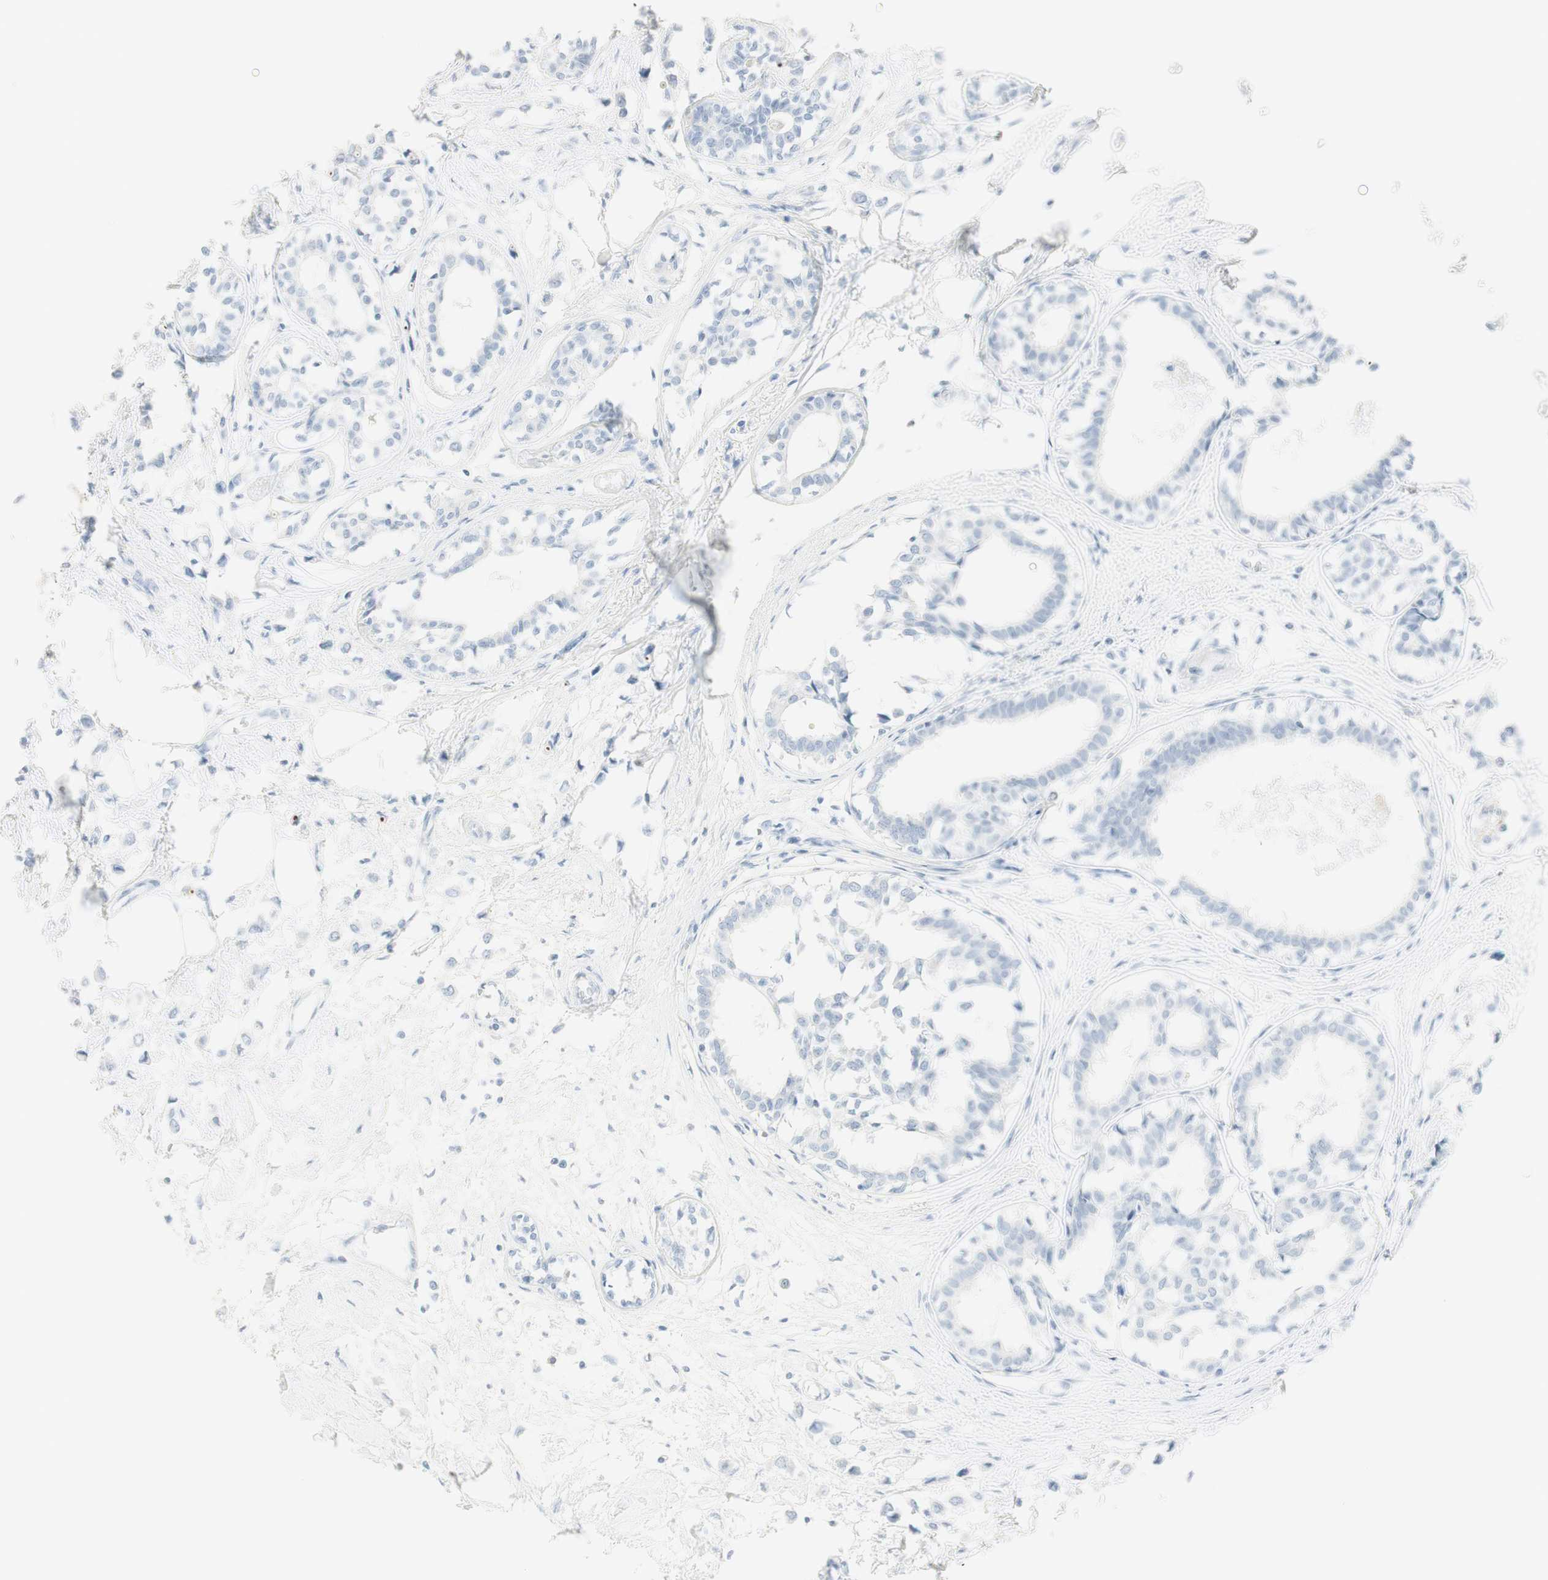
{"staining": {"intensity": "negative", "quantity": "none", "location": "none"}, "tissue": "breast cancer", "cell_type": "Tumor cells", "image_type": "cancer", "snomed": [{"axis": "morphology", "description": "Lobular carcinoma"}, {"axis": "topography", "description": "Breast"}], "caption": "A histopathology image of breast cancer (lobular carcinoma) stained for a protein exhibits no brown staining in tumor cells.", "gene": "NAPSA", "patient": {"sex": "female", "age": 51}}